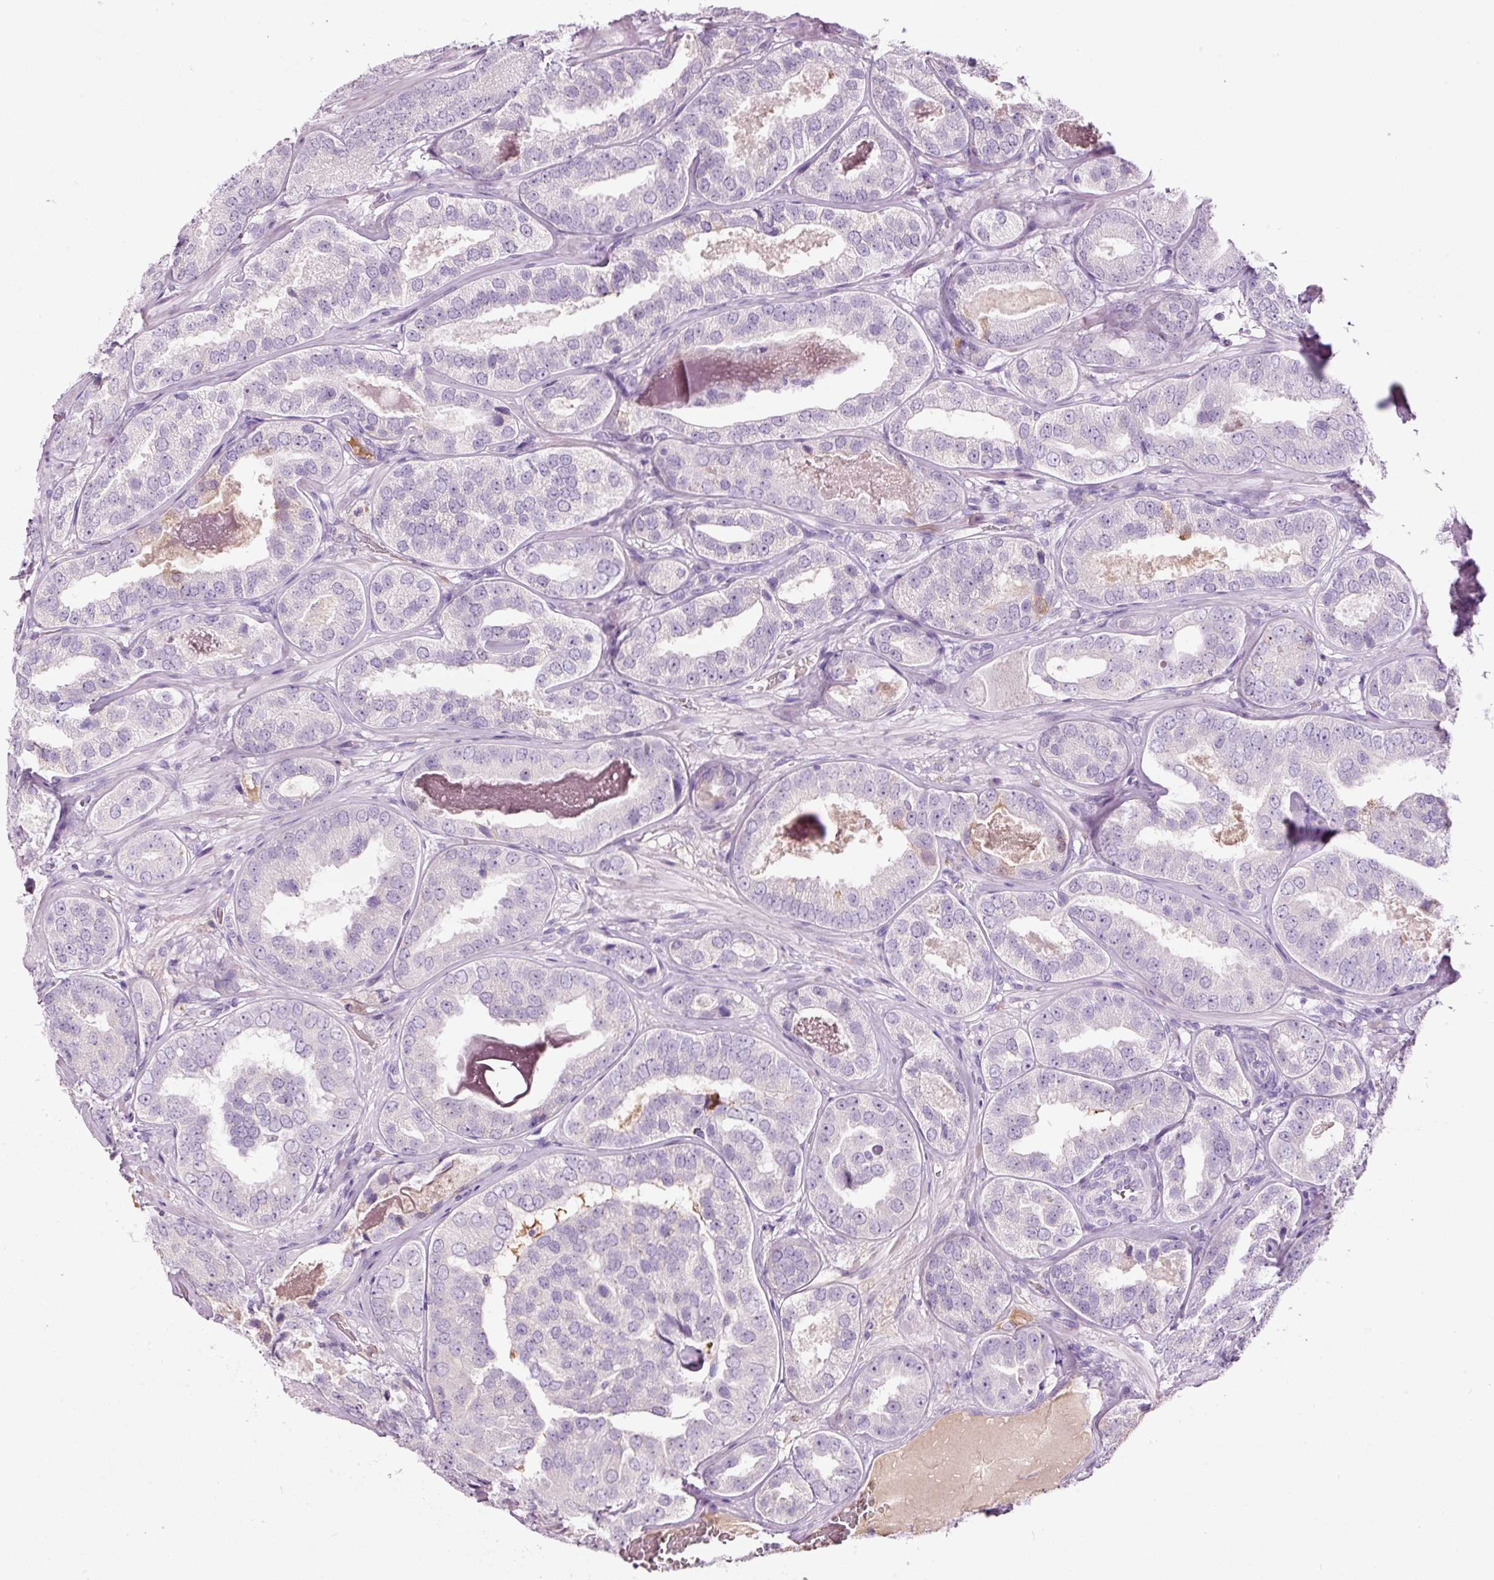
{"staining": {"intensity": "negative", "quantity": "none", "location": "none"}, "tissue": "prostate cancer", "cell_type": "Tumor cells", "image_type": "cancer", "snomed": [{"axis": "morphology", "description": "Adenocarcinoma, High grade"}, {"axis": "topography", "description": "Prostate"}], "caption": "This is a photomicrograph of immunohistochemistry (IHC) staining of prostate cancer, which shows no staining in tumor cells. (DAB (3,3'-diaminobenzidine) immunohistochemistry, high magnification).", "gene": "KLF1", "patient": {"sex": "male", "age": 63}}